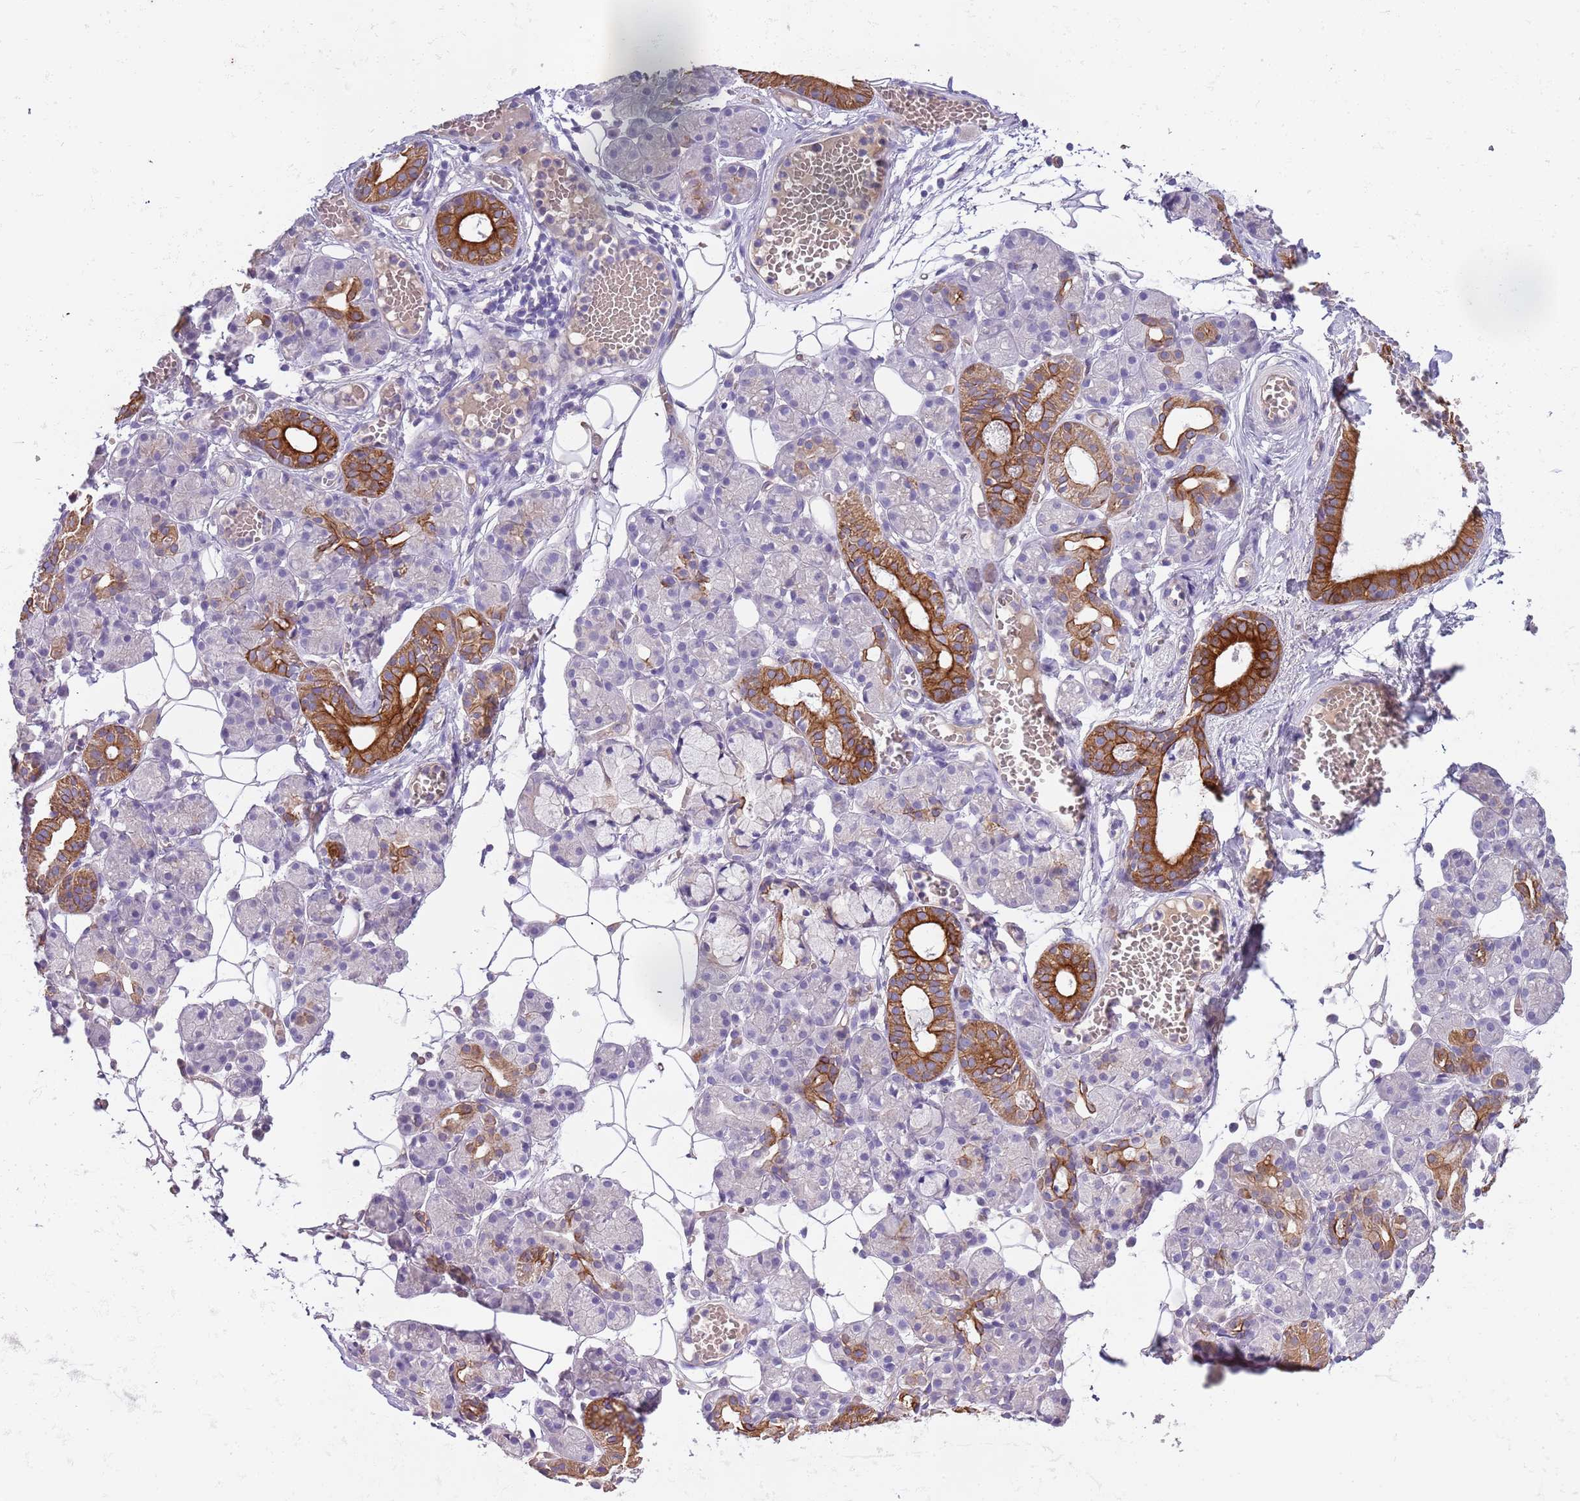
{"staining": {"intensity": "strong", "quantity": "<25%", "location": "cytoplasmic/membranous"}, "tissue": "salivary gland", "cell_type": "Glandular cells", "image_type": "normal", "snomed": [{"axis": "morphology", "description": "Normal tissue, NOS"}, {"axis": "topography", "description": "Salivary gland"}], "caption": "This image shows immunohistochemistry staining of benign salivary gland, with medium strong cytoplasmic/membranous staining in about <25% of glandular cells.", "gene": "HES3", "patient": {"sex": "male", "age": 63}}